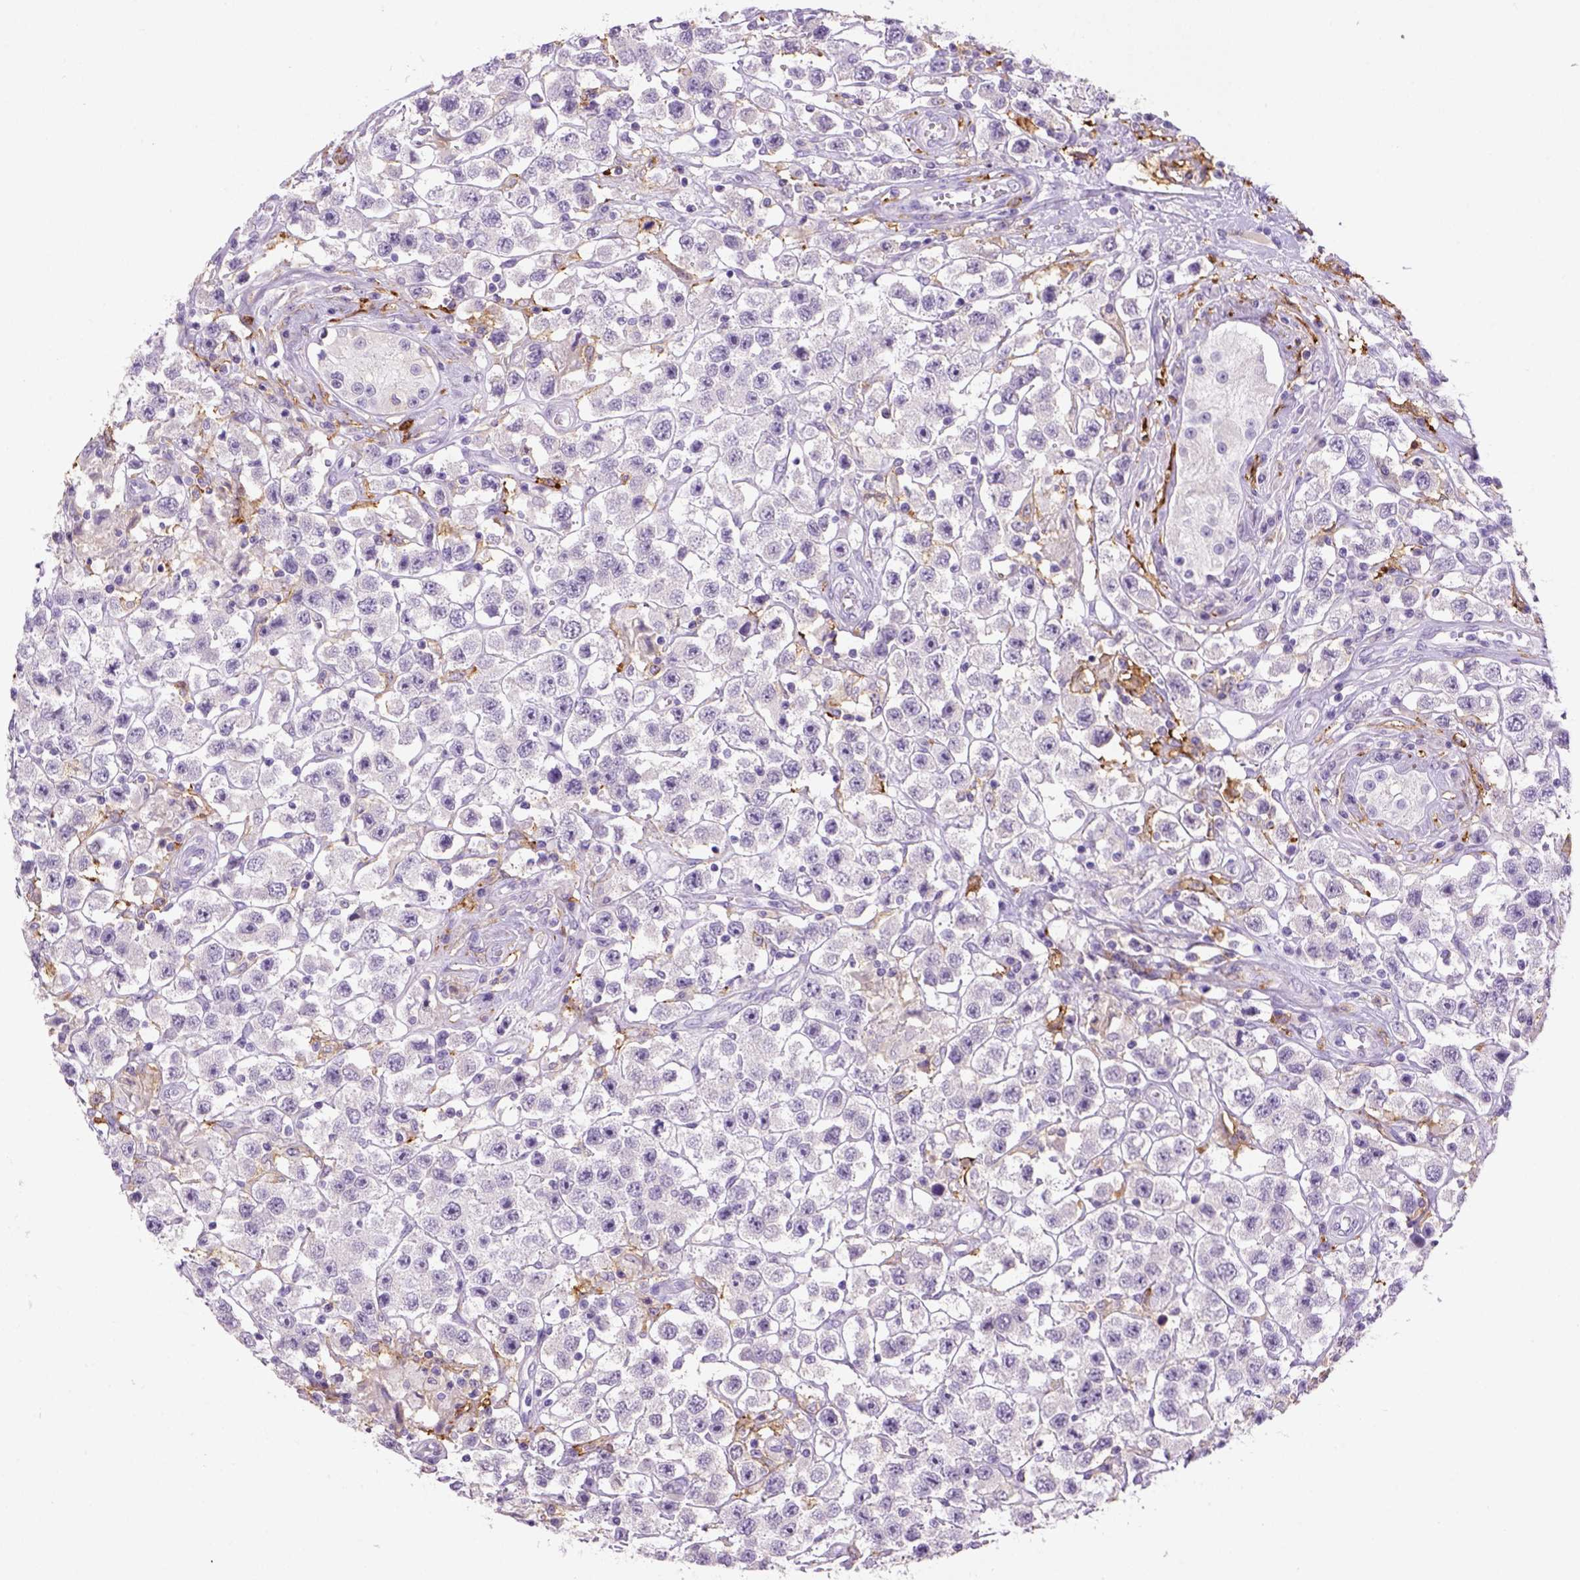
{"staining": {"intensity": "negative", "quantity": "none", "location": "none"}, "tissue": "testis cancer", "cell_type": "Tumor cells", "image_type": "cancer", "snomed": [{"axis": "morphology", "description": "Seminoma, NOS"}, {"axis": "topography", "description": "Testis"}], "caption": "There is no significant staining in tumor cells of testis seminoma. (Immunohistochemistry, brightfield microscopy, high magnification).", "gene": "CD14", "patient": {"sex": "male", "age": 45}}